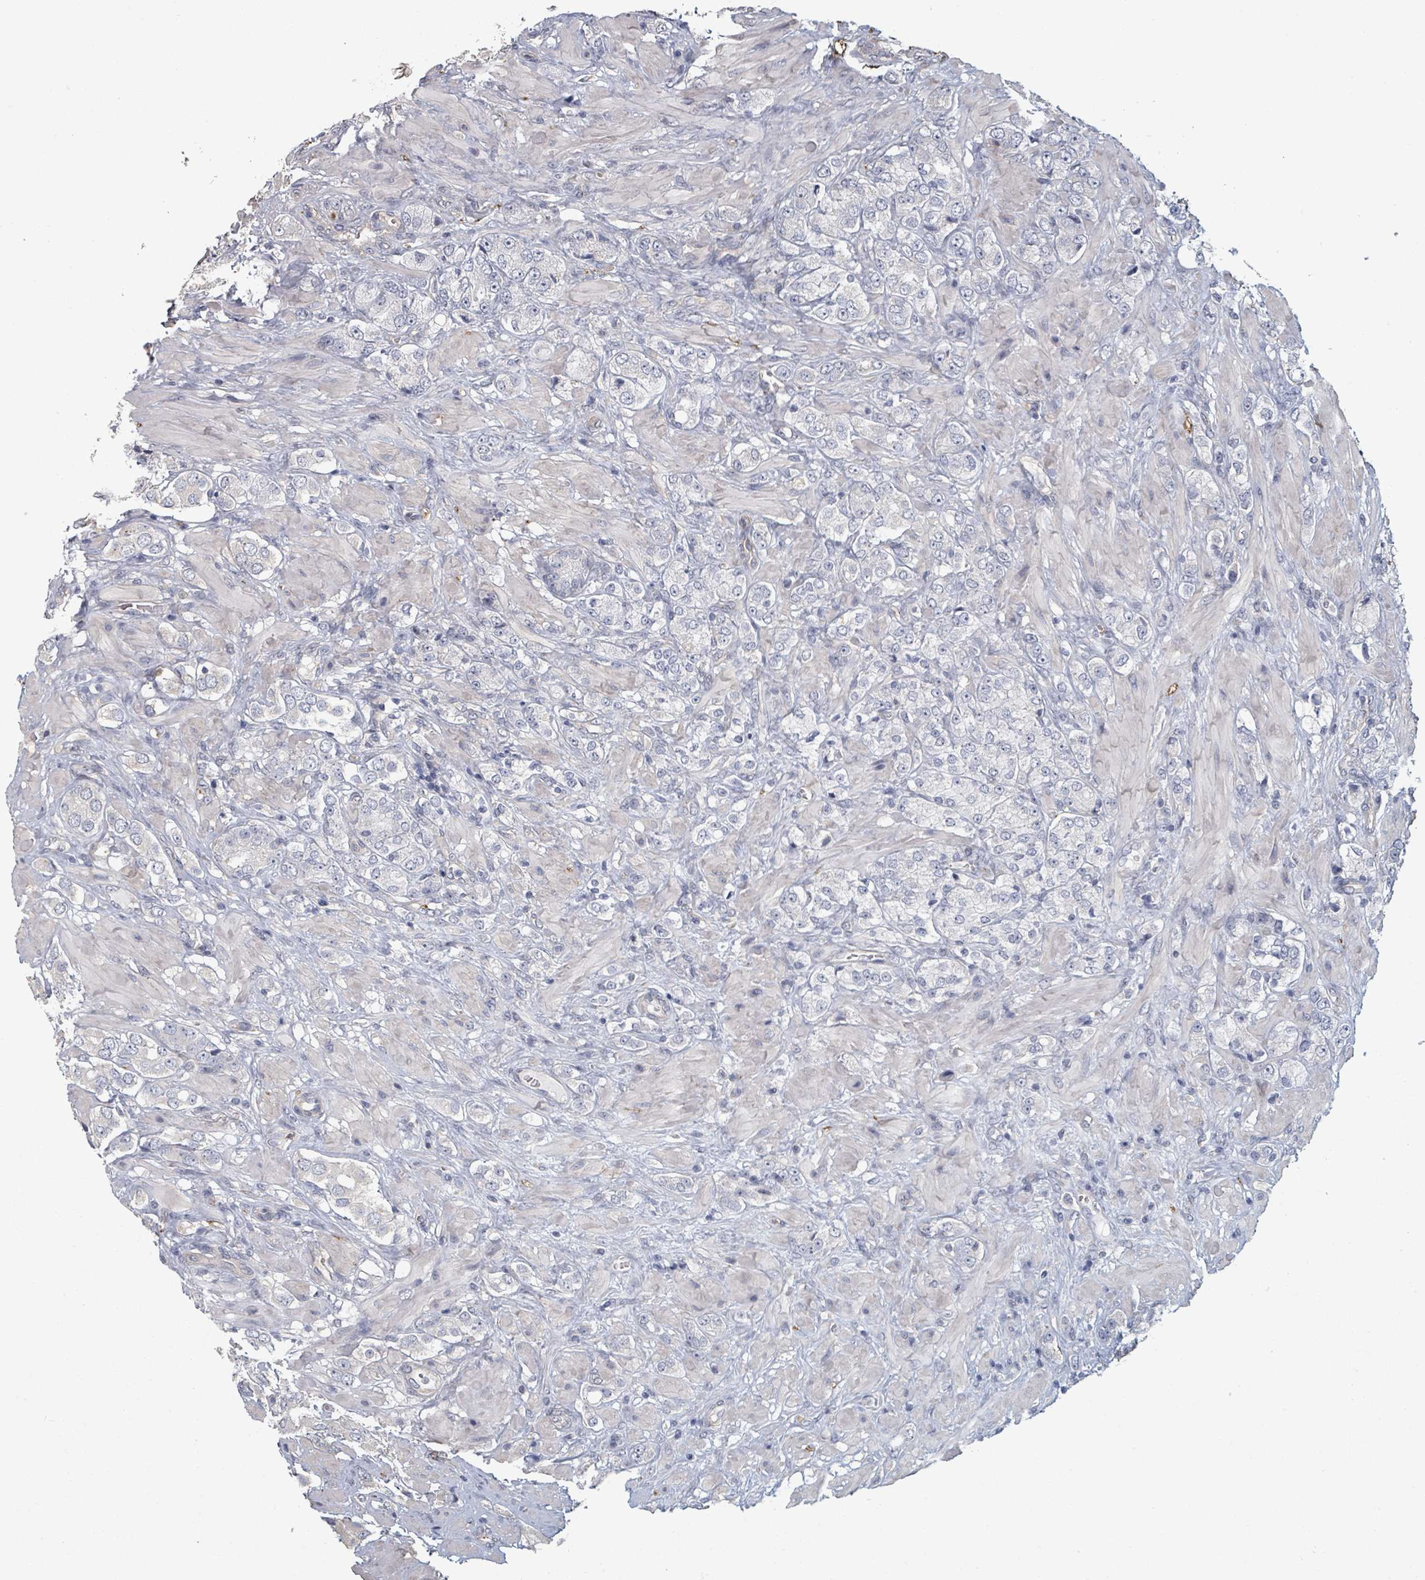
{"staining": {"intensity": "negative", "quantity": "none", "location": "none"}, "tissue": "prostate cancer", "cell_type": "Tumor cells", "image_type": "cancer", "snomed": [{"axis": "morphology", "description": "Adenocarcinoma, High grade"}, {"axis": "topography", "description": "Prostate and seminal vesicle, NOS"}], "caption": "Immunohistochemical staining of human prostate high-grade adenocarcinoma shows no significant positivity in tumor cells.", "gene": "PLAUR", "patient": {"sex": "male", "age": 64}}